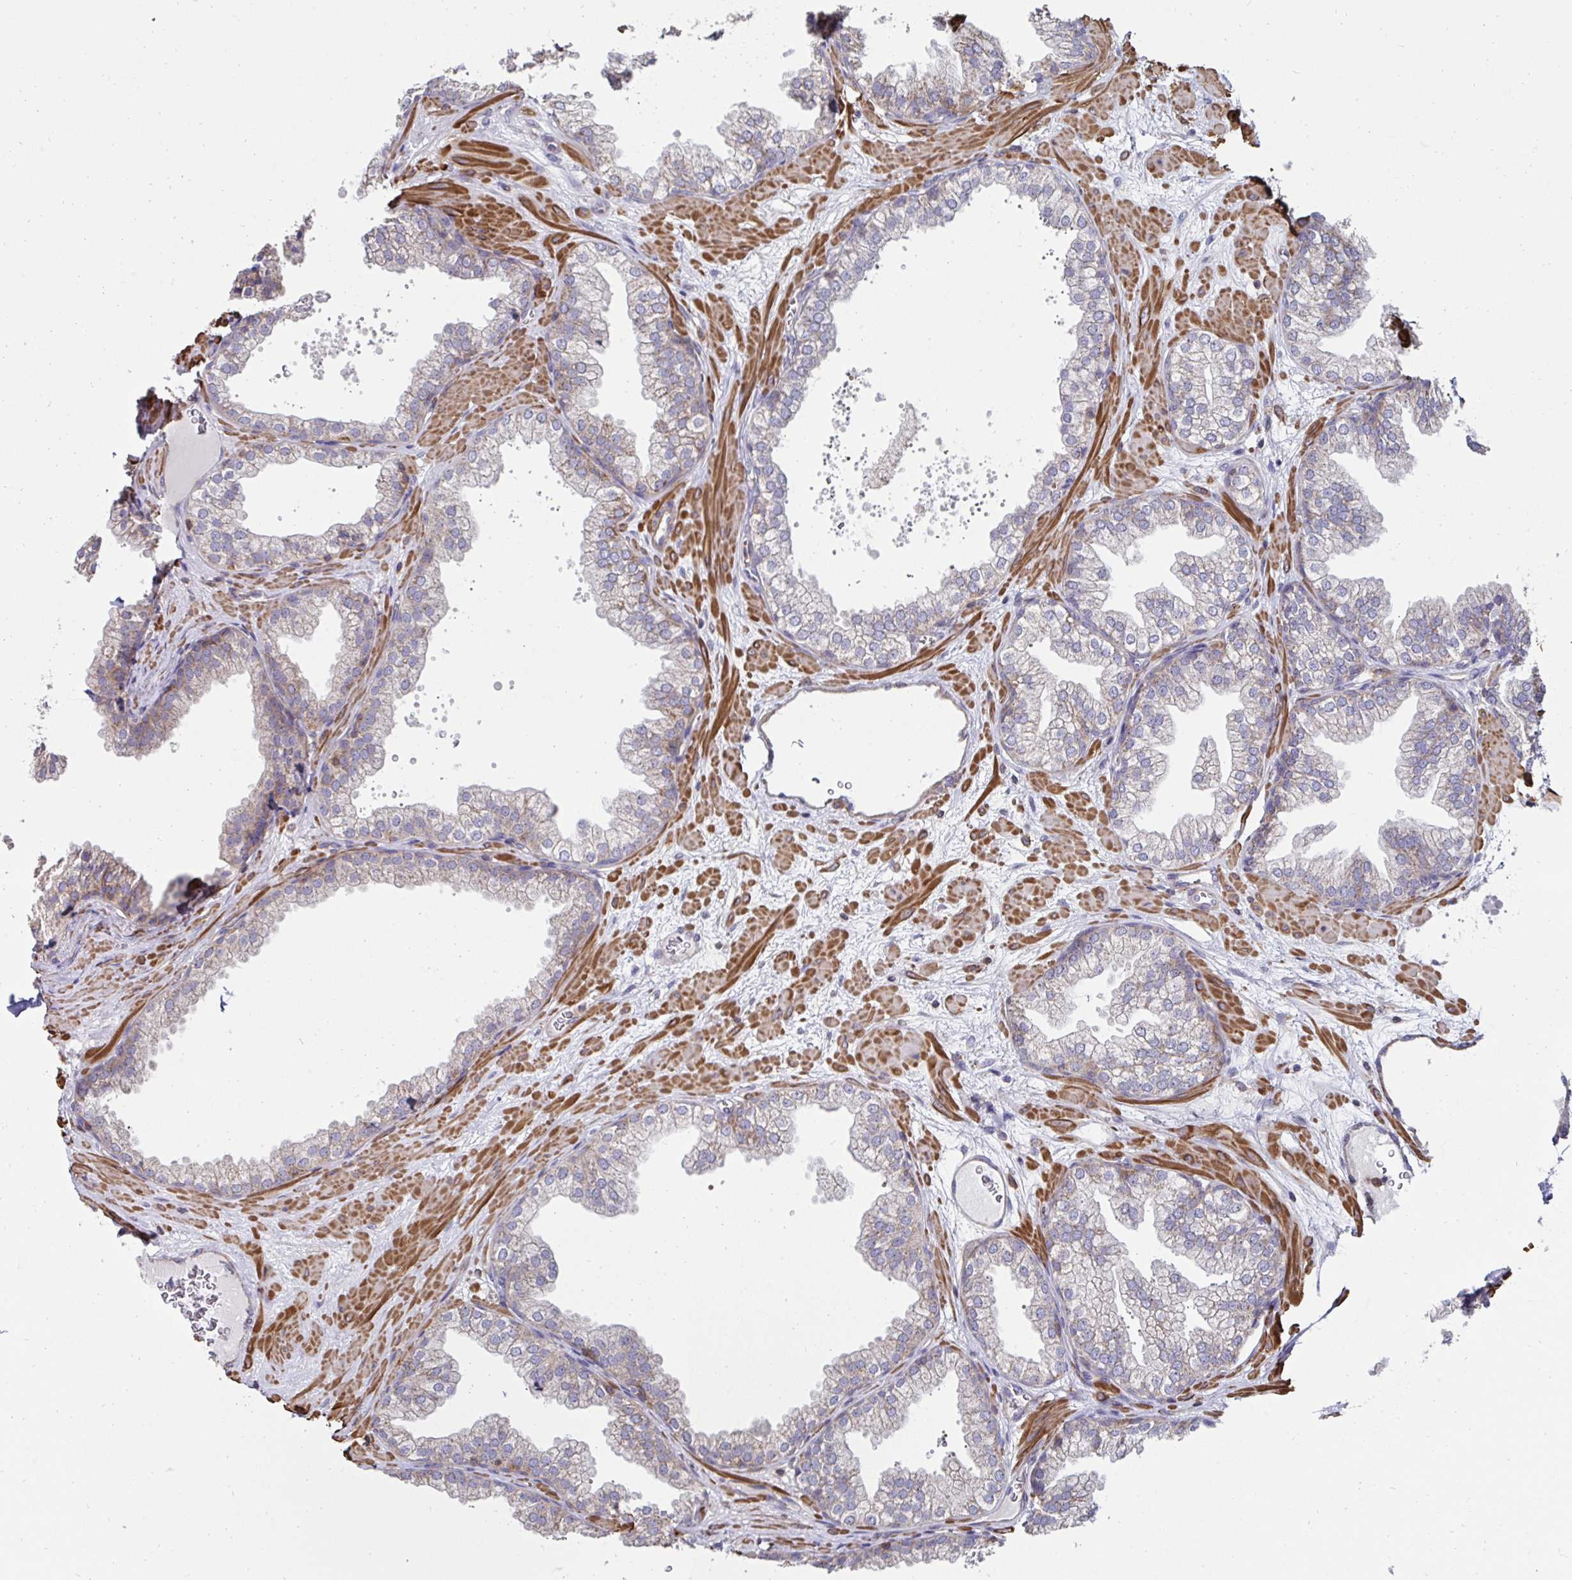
{"staining": {"intensity": "weak", "quantity": "25%-75%", "location": "cytoplasmic/membranous"}, "tissue": "prostate", "cell_type": "Glandular cells", "image_type": "normal", "snomed": [{"axis": "morphology", "description": "Normal tissue, NOS"}, {"axis": "topography", "description": "Prostate"}], "caption": "A brown stain shows weak cytoplasmic/membranous positivity of a protein in glandular cells of normal human prostate. (Stains: DAB in brown, nuclei in blue, Microscopy: brightfield microscopy at high magnification).", "gene": "DZANK1", "patient": {"sex": "male", "age": 37}}